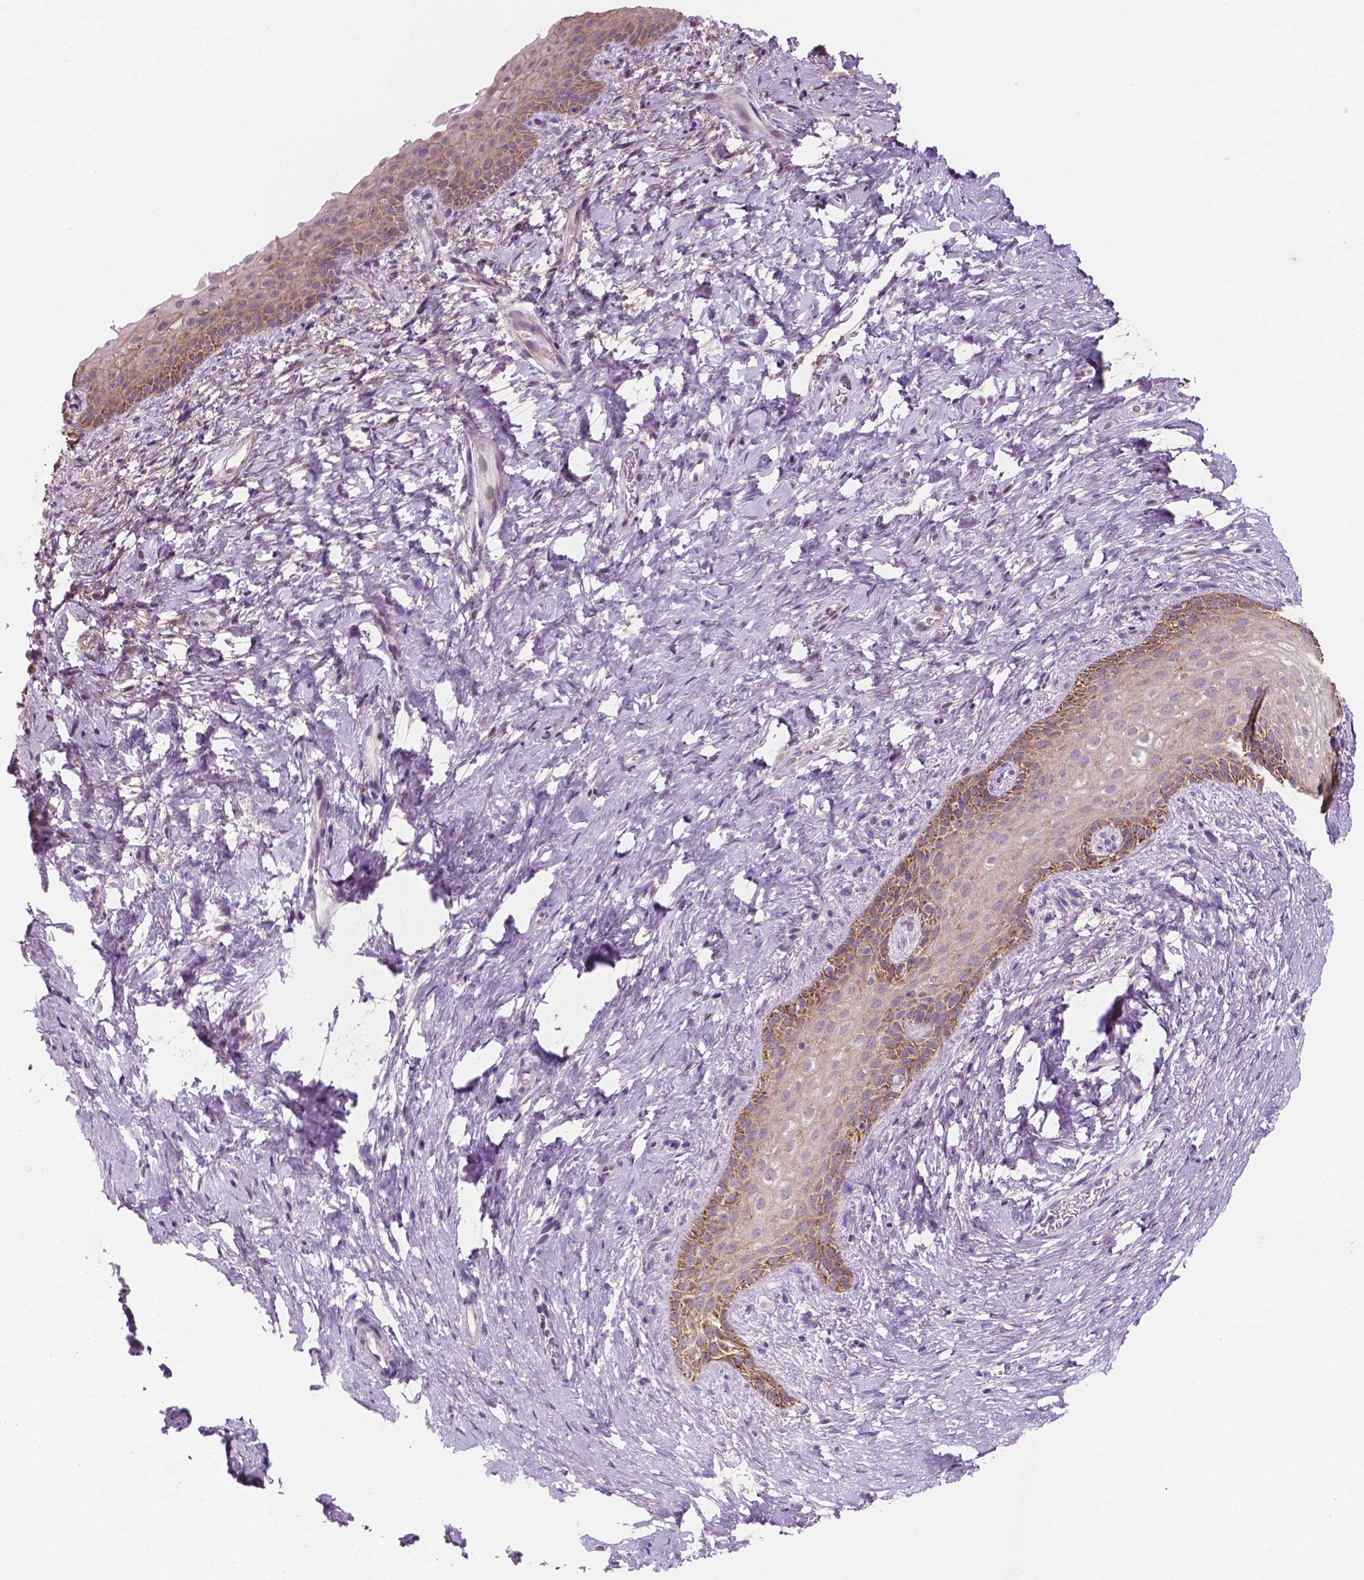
{"staining": {"intensity": "moderate", "quantity": "25%-75%", "location": "cytoplasmic/membranous"}, "tissue": "skin", "cell_type": "Epidermal cells", "image_type": "normal", "snomed": [{"axis": "morphology", "description": "Normal tissue, NOS"}, {"axis": "topography", "description": "Anal"}], "caption": "Protein expression analysis of unremarkable human skin reveals moderate cytoplasmic/membranous positivity in approximately 25%-75% of epidermal cells. The staining is performed using DAB brown chromogen to label protein expression. The nuclei are counter-stained blue using hematoxylin.", "gene": "MKRN2OS", "patient": {"sex": "female", "age": 46}}